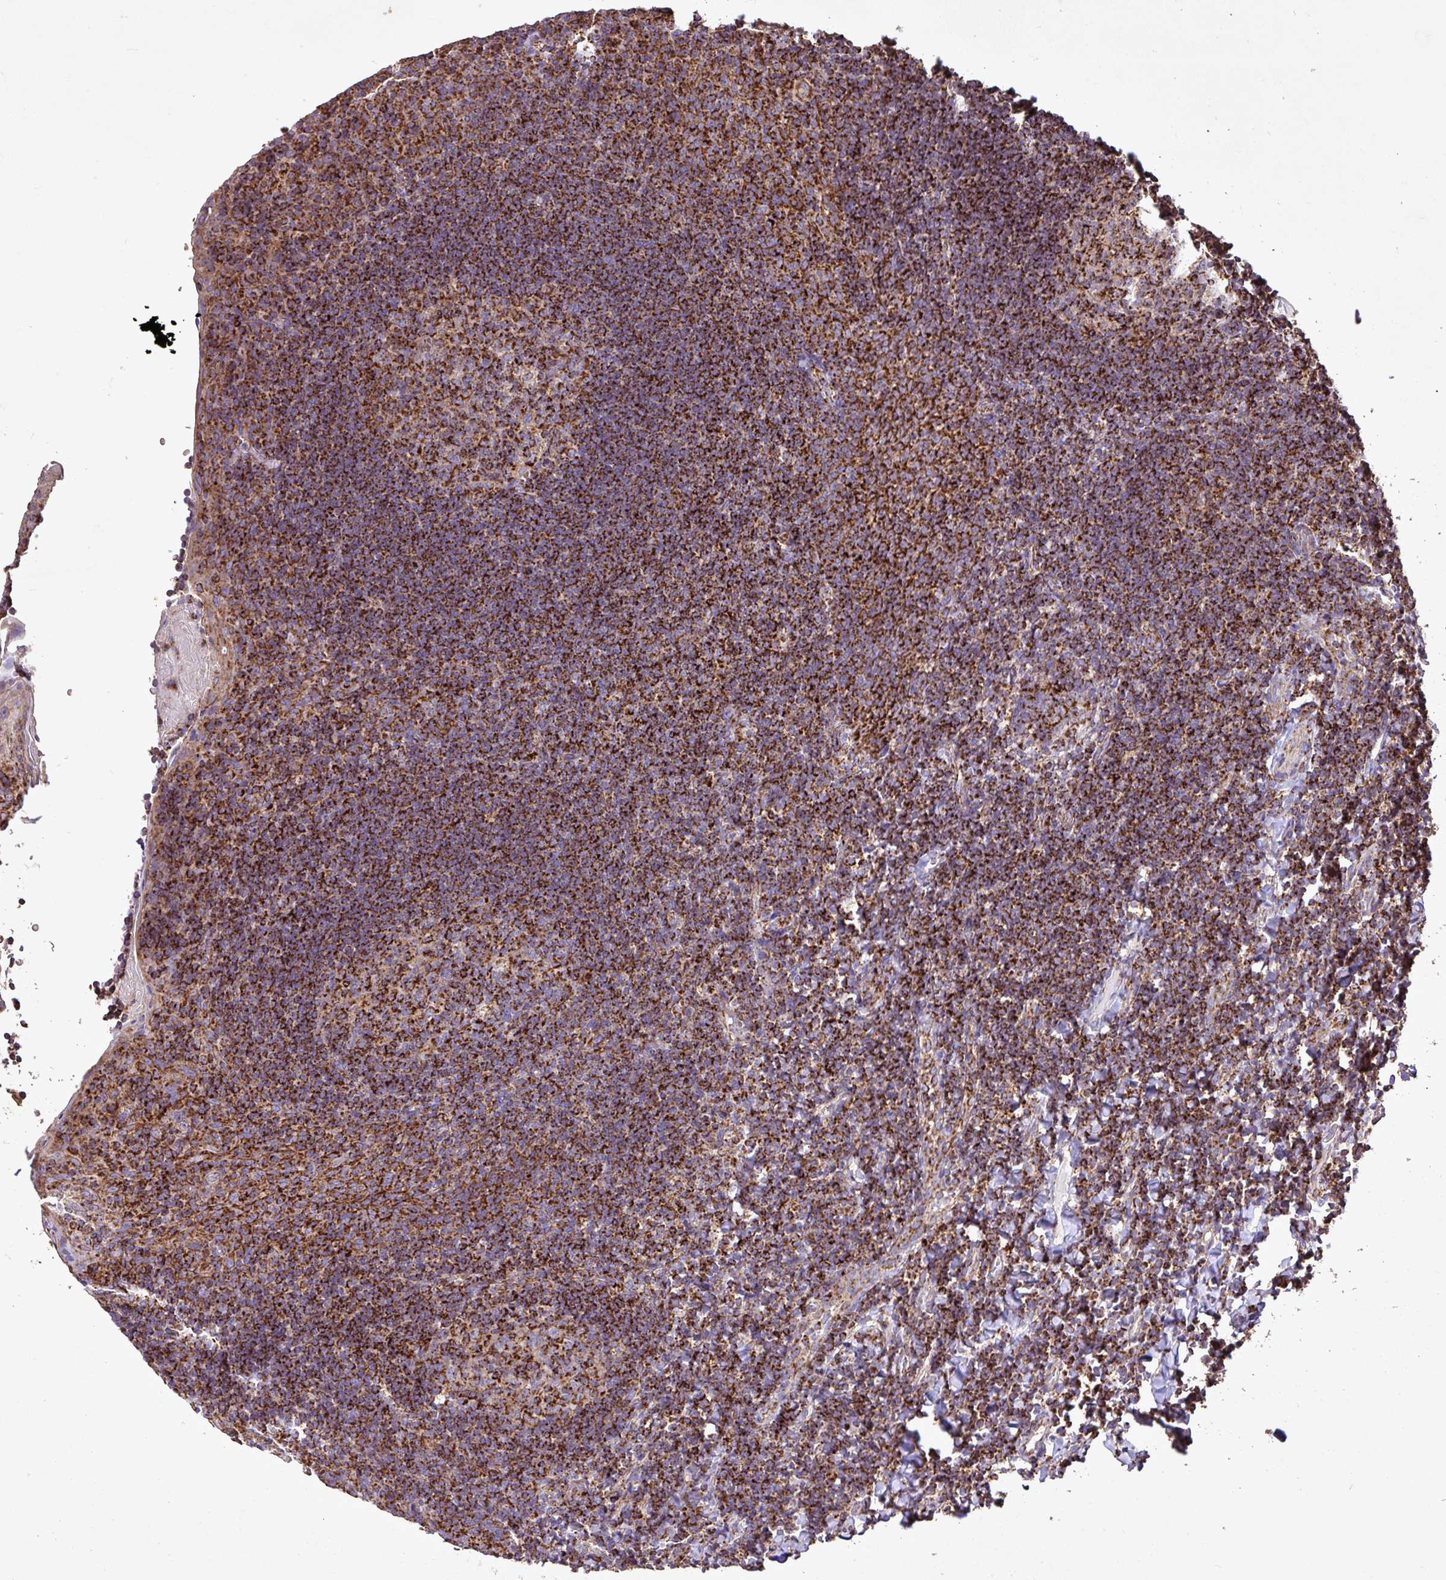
{"staining": {"intensity": "strong", "quantity": ">75%", "location": "cytoplasmic/membranous"}, "tissue": "tonsil", "cell_type": "Germinal center cells", "image_type": "normal", "snomed": [{"axis": "morphology", "description": "Normal tissue, NOS"}, {"axis": "topography", "description": "Tonsil"}], "caption": "IHC of benign human tonsil reveals high levels of strong cytoplasmic/membranous expression in approximately >75% of germinal center cells.", "gene": "AGK", "patient": {"sex": "male", "age": 17}}